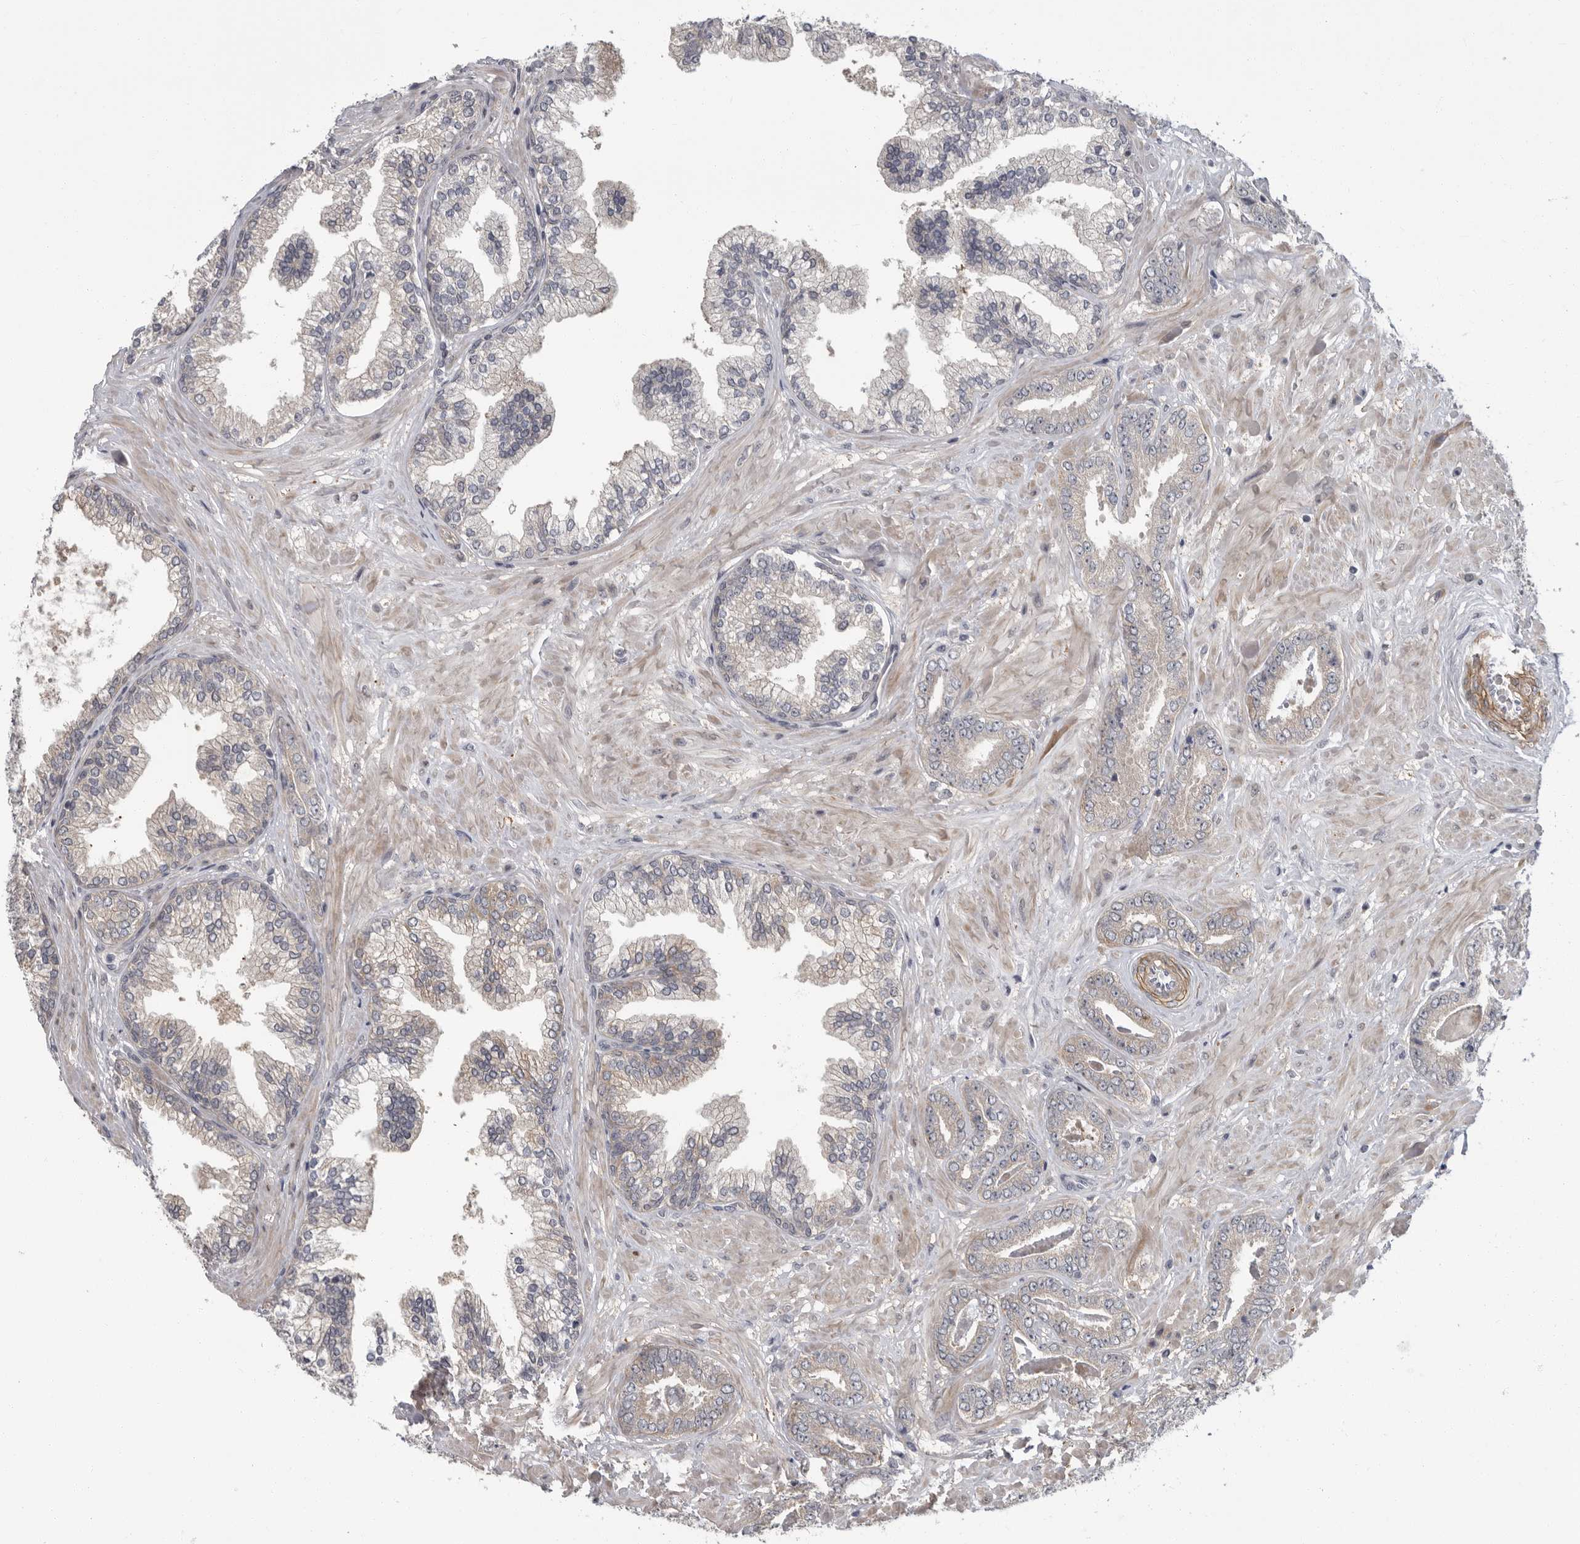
{"staining": {"intensity": "negative", "quantity": "none", "location": "none"}, "tissue": "prostate cancer", "cell_type": "Tumor cells", "image_type": "cancer", "snomed": [{"axis": "morphology", "description": "Adenocarcinoma, Low grade"}, {"axis": "topography", "description": "Prostate"}], "caption": "Immunohistochemistry (IHC) image of prostate cancer (low-grade adenocarcinoma) stained for a protein (brown), which exhibits no expression in tumor cells.", "gene": "PDE7A", "patient": {"sex": "male", "age": 71}}